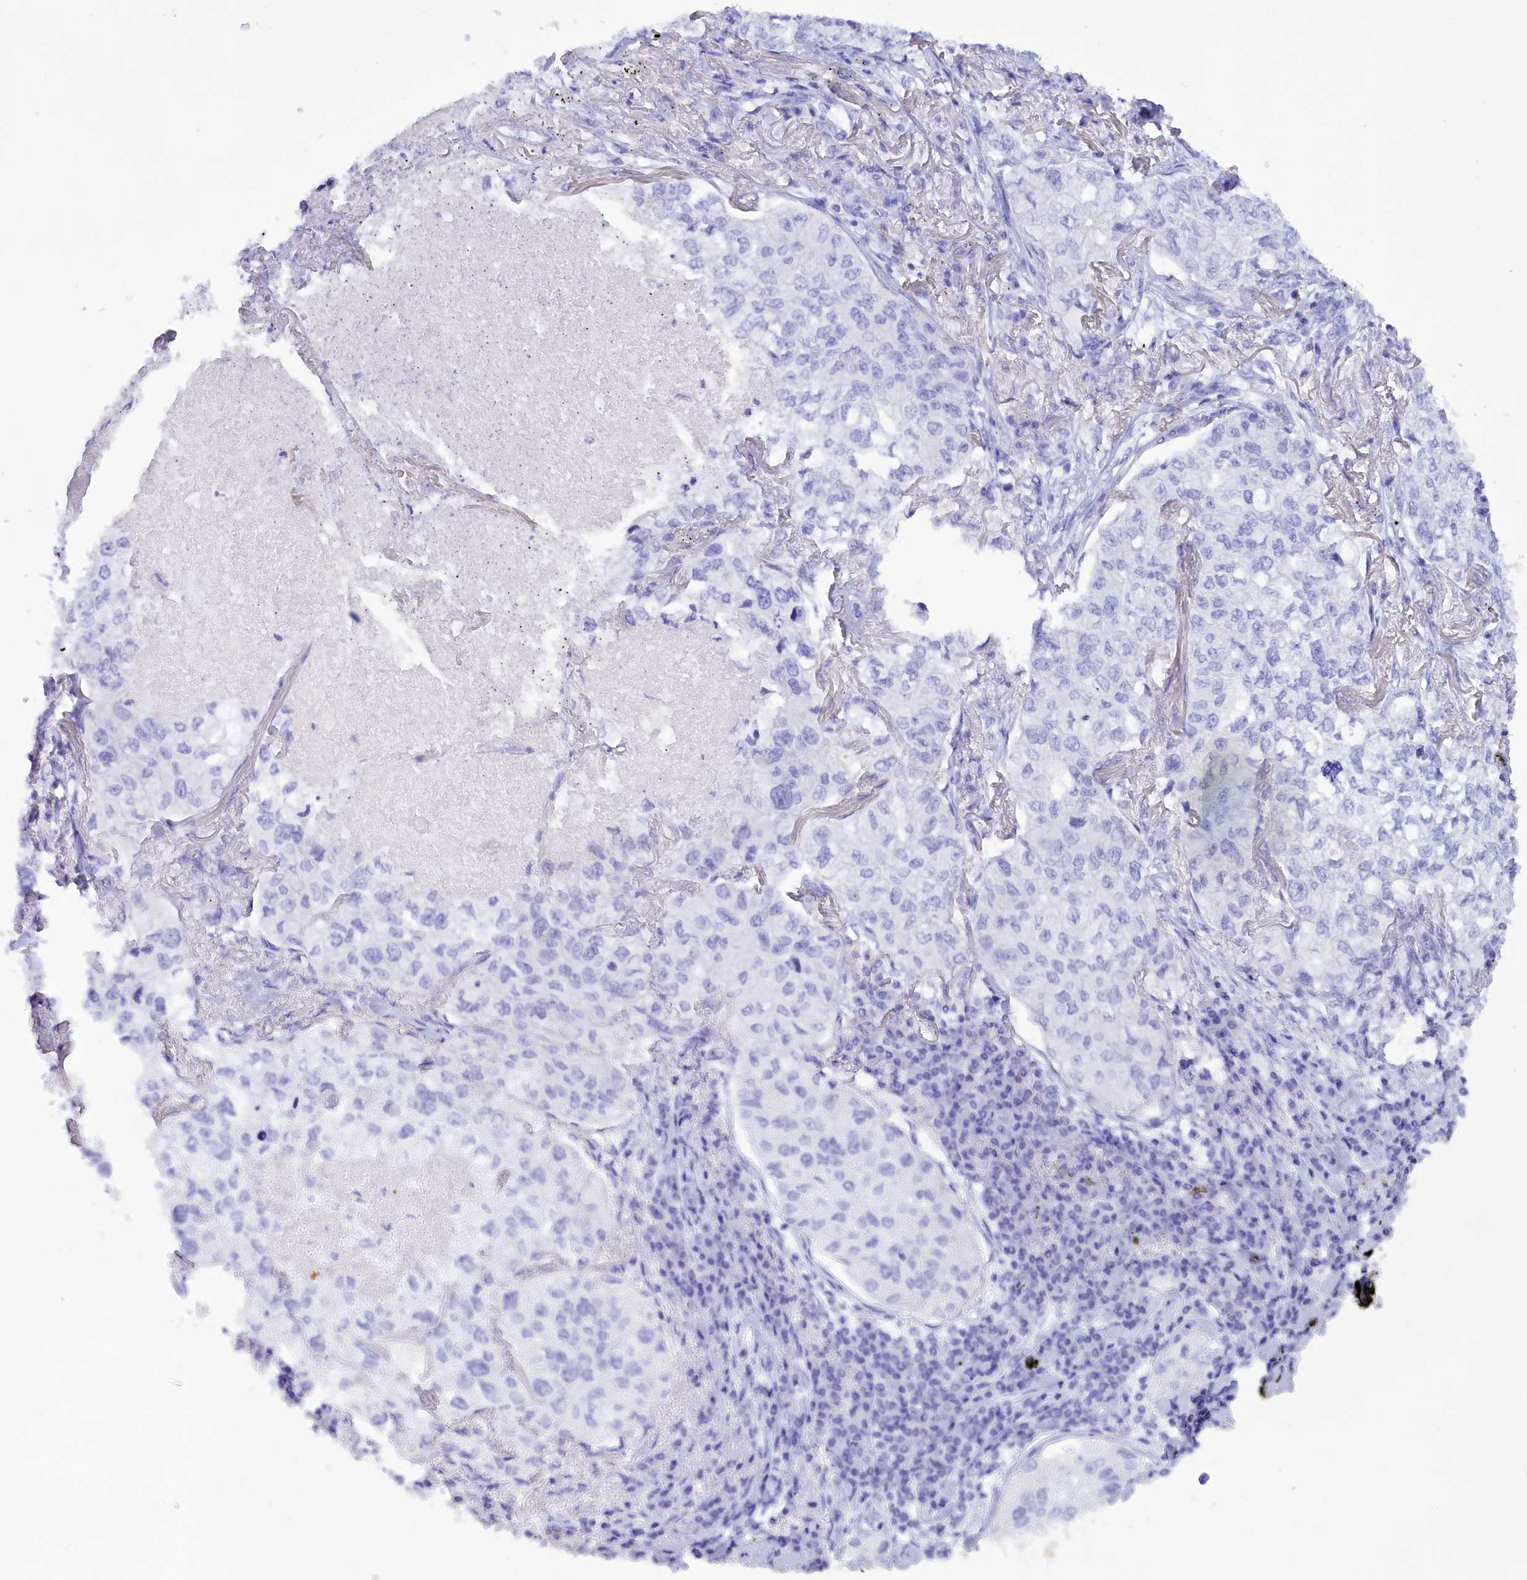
{"staining": {"intensity": "negative", "quantity": "none", "location": "none"}, "tissue": "lung cancer", "cell_type": "Tumor cells", "image_type": "cancer", "snomed": [{"axis": "morphology", "description": "Adenocarcinoma, NOS"}, {"axis": "topography", "description": "Lung"}], "caption": "Immunohistochemical staining of adenocarcinoma (lung) exhibits no significant staining in tumor cells.", "gene": "BRI3", "patient": {"sex": "male", "age": 65}}